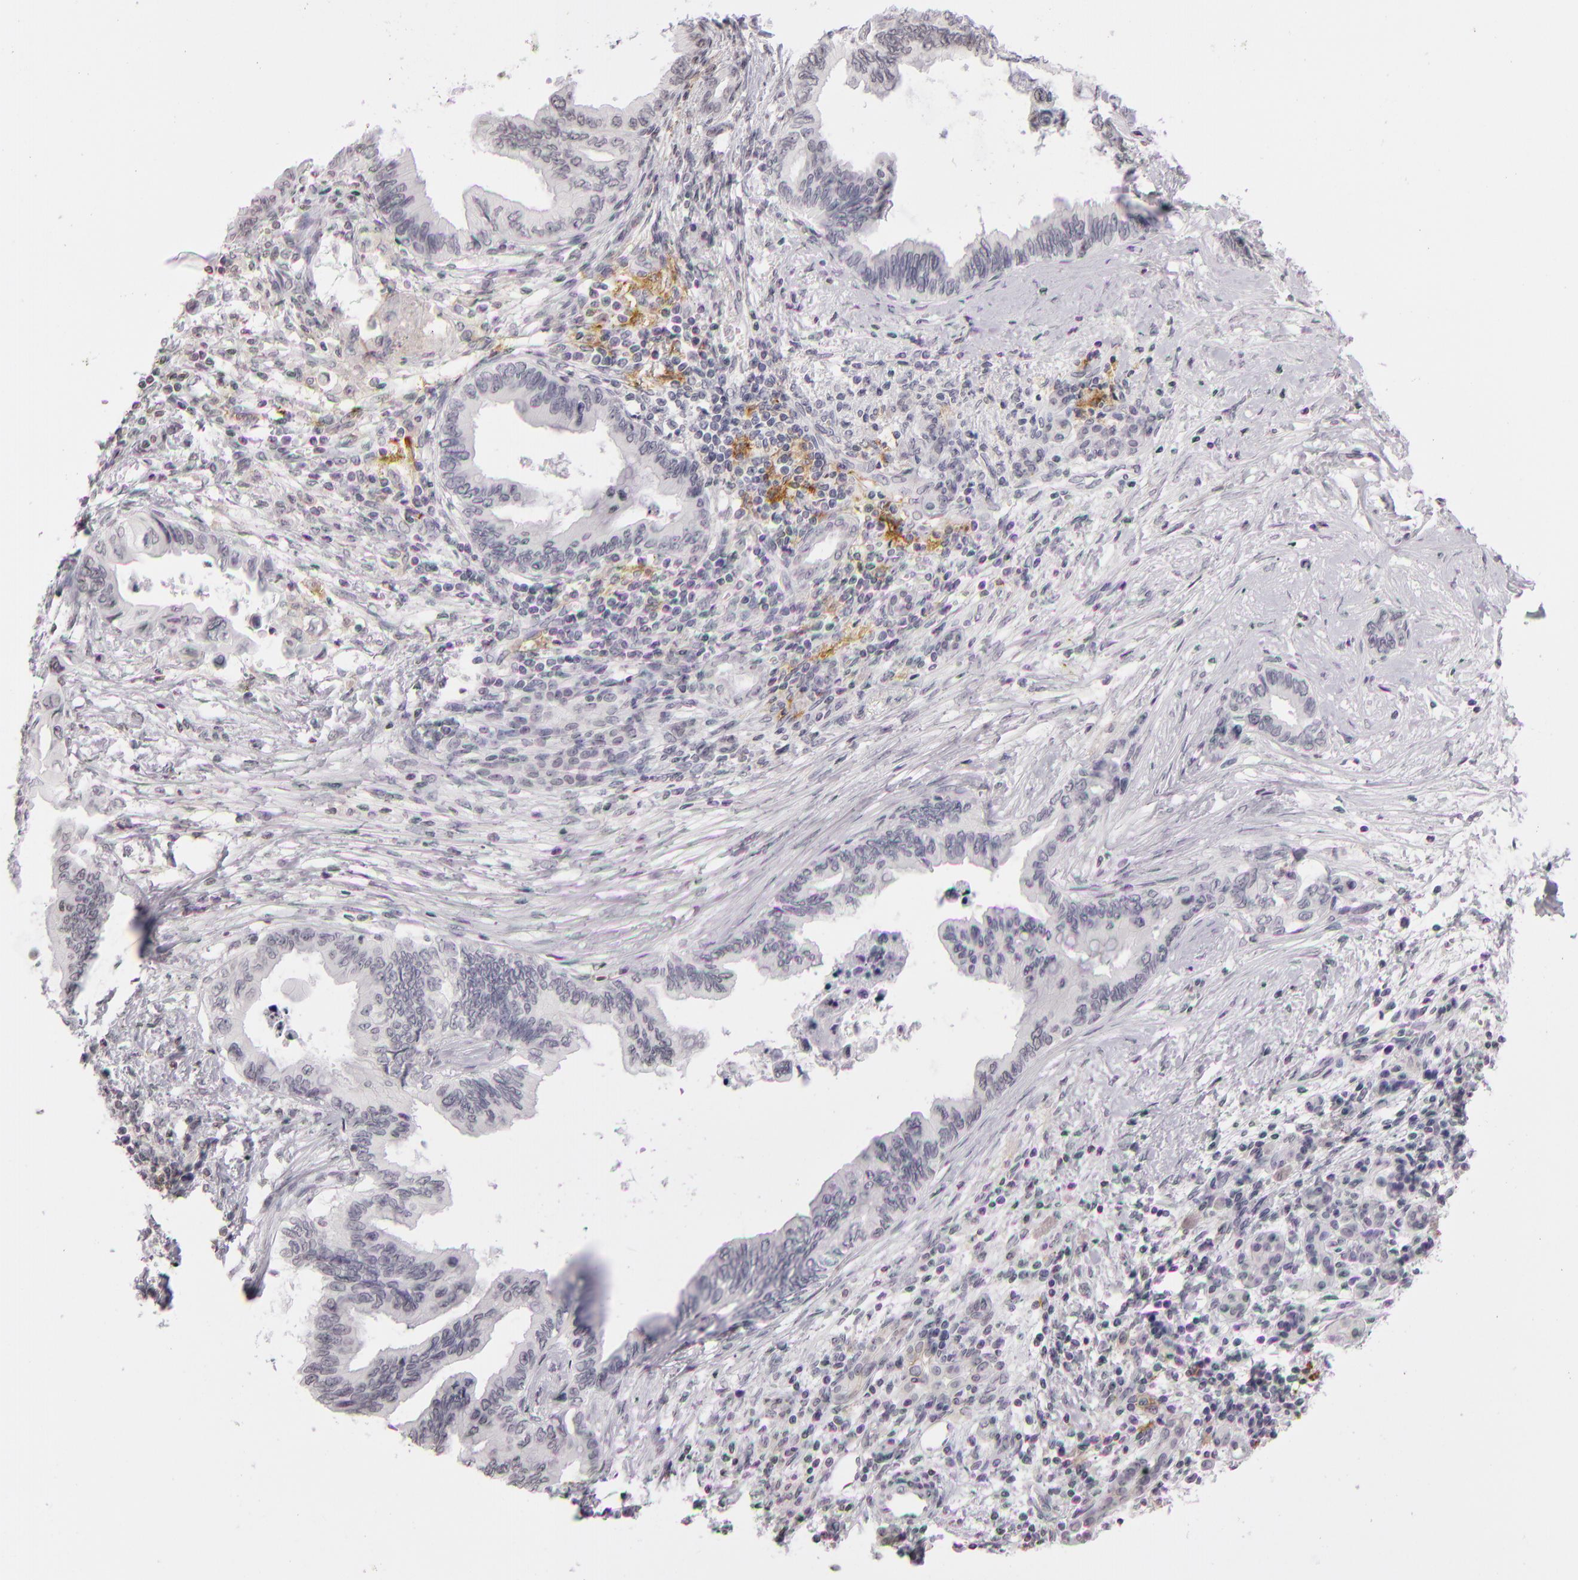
{"staining": {"intensity": "negative", "quantity": "none", "location": "none"}, "tissue": "pancreatic cancer", "cell_type": "Tumor cells", "image_type": "cancer", "snomed": [{"axis": "morphology", "description": "Adenocarcinoma, NOS"}, {"axis": "topography", "description": "Pancreas"}], "caption": "Immunohistochemical staining of pancreatic cancer (adenocarcinoma) shows no significant expression in tumor cells.", "gene": "CD40", "patient": {"sex": "female", "age": 66}}